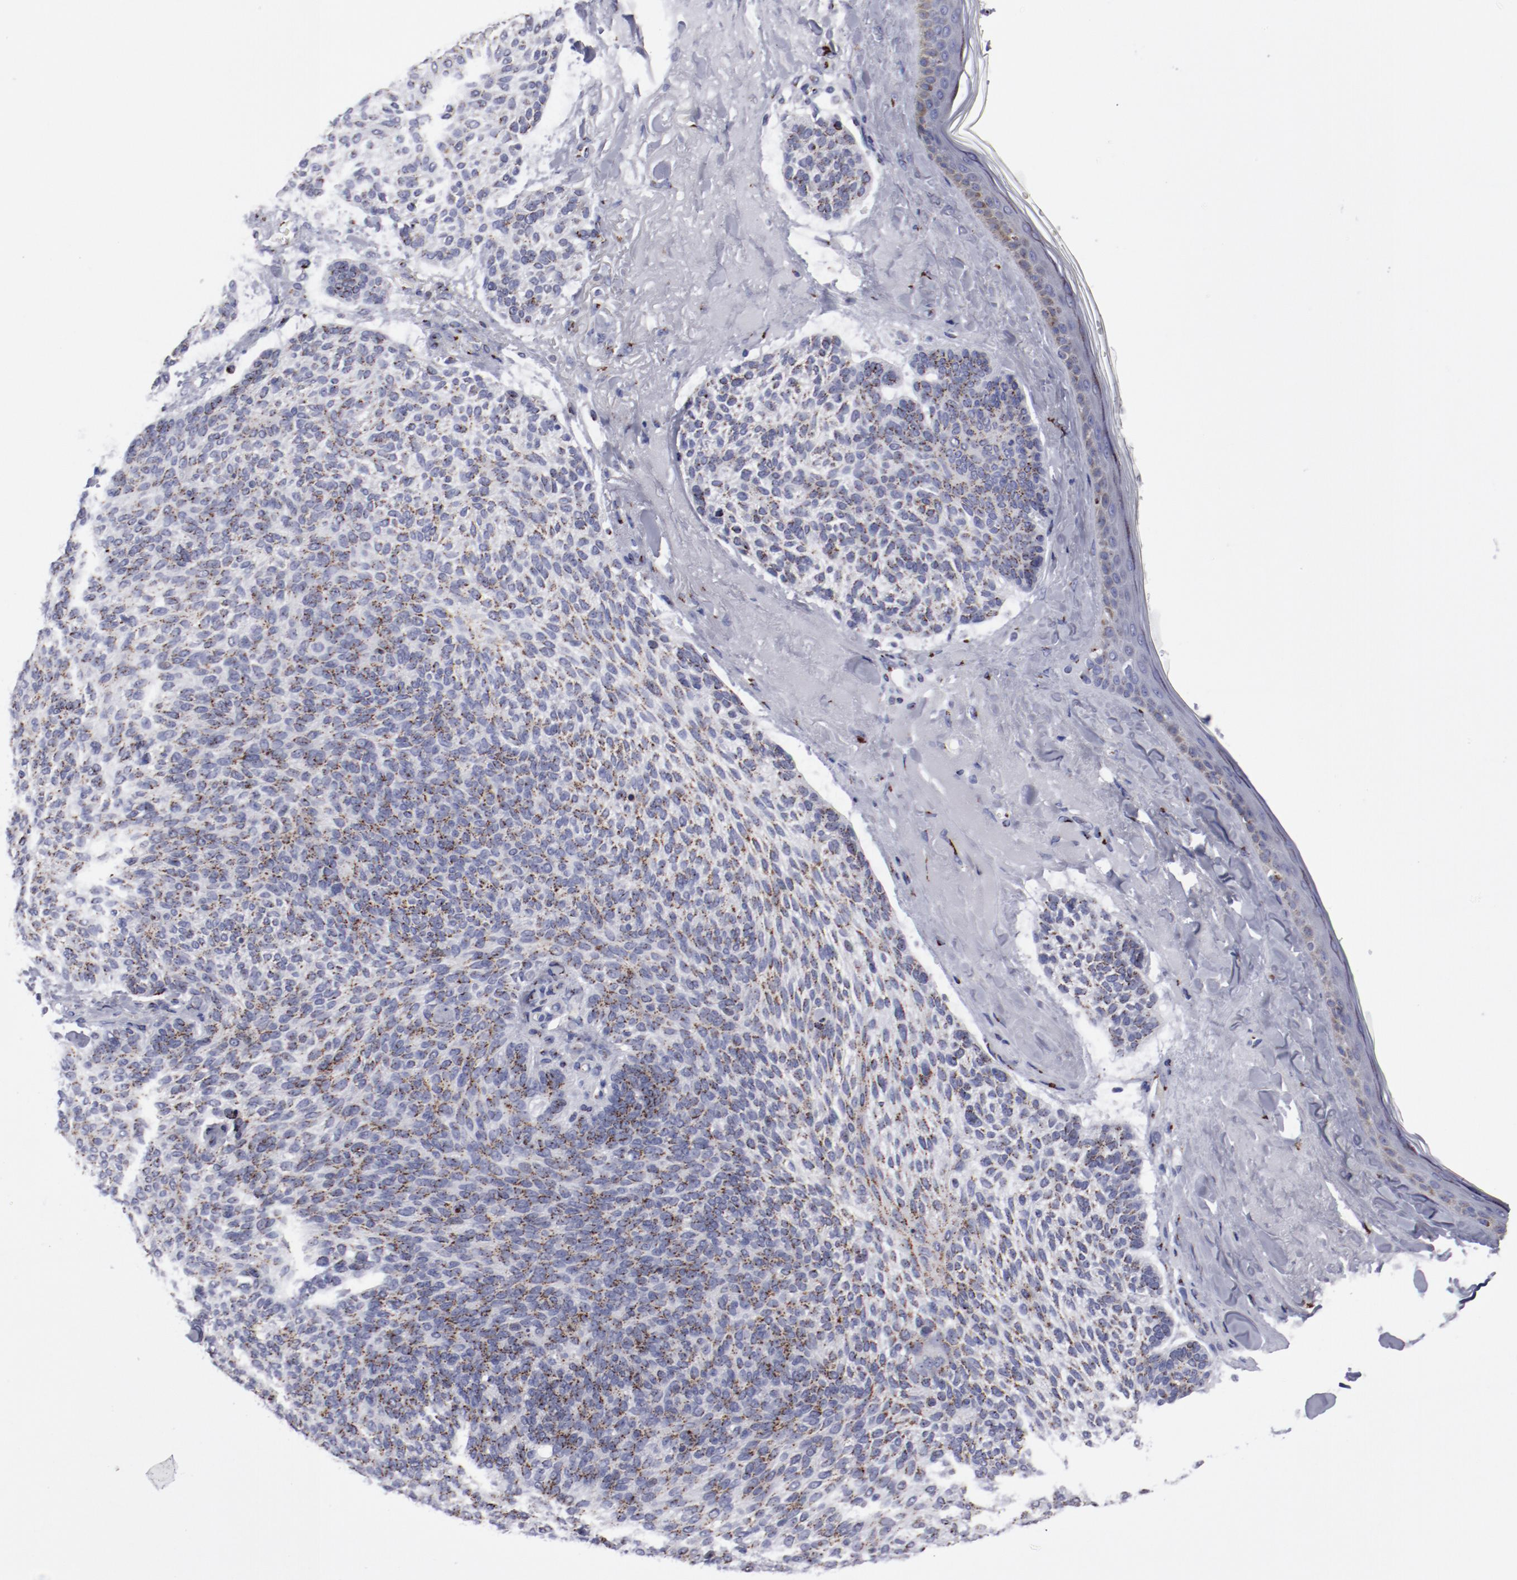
{"staining": {"intensity": "strong", "quantity": ">75%", "location": "cytoplasmic/membranous"}, "tissue": "skin cancer", "cell_type": "Tumor cells", "image_type": "cancer", "snomed": [{"axis": "morphology", "description": "Normal tissue, NOS"}, {"axis": "morphology", "description": "Basal cell carcinoma"}, {"axis": "topography", "description": "Skin"}], "caption": "Immunohistochemical staining of human skin cancer exhibits high levels of strong cytoplasmic/membranous protein positivity in approximately >75% of tumor cells. (IHC, brightfield microscopy, high magnification).", "gene": "GOLIM4", "patient": {"sex": "female", "age": 70}}